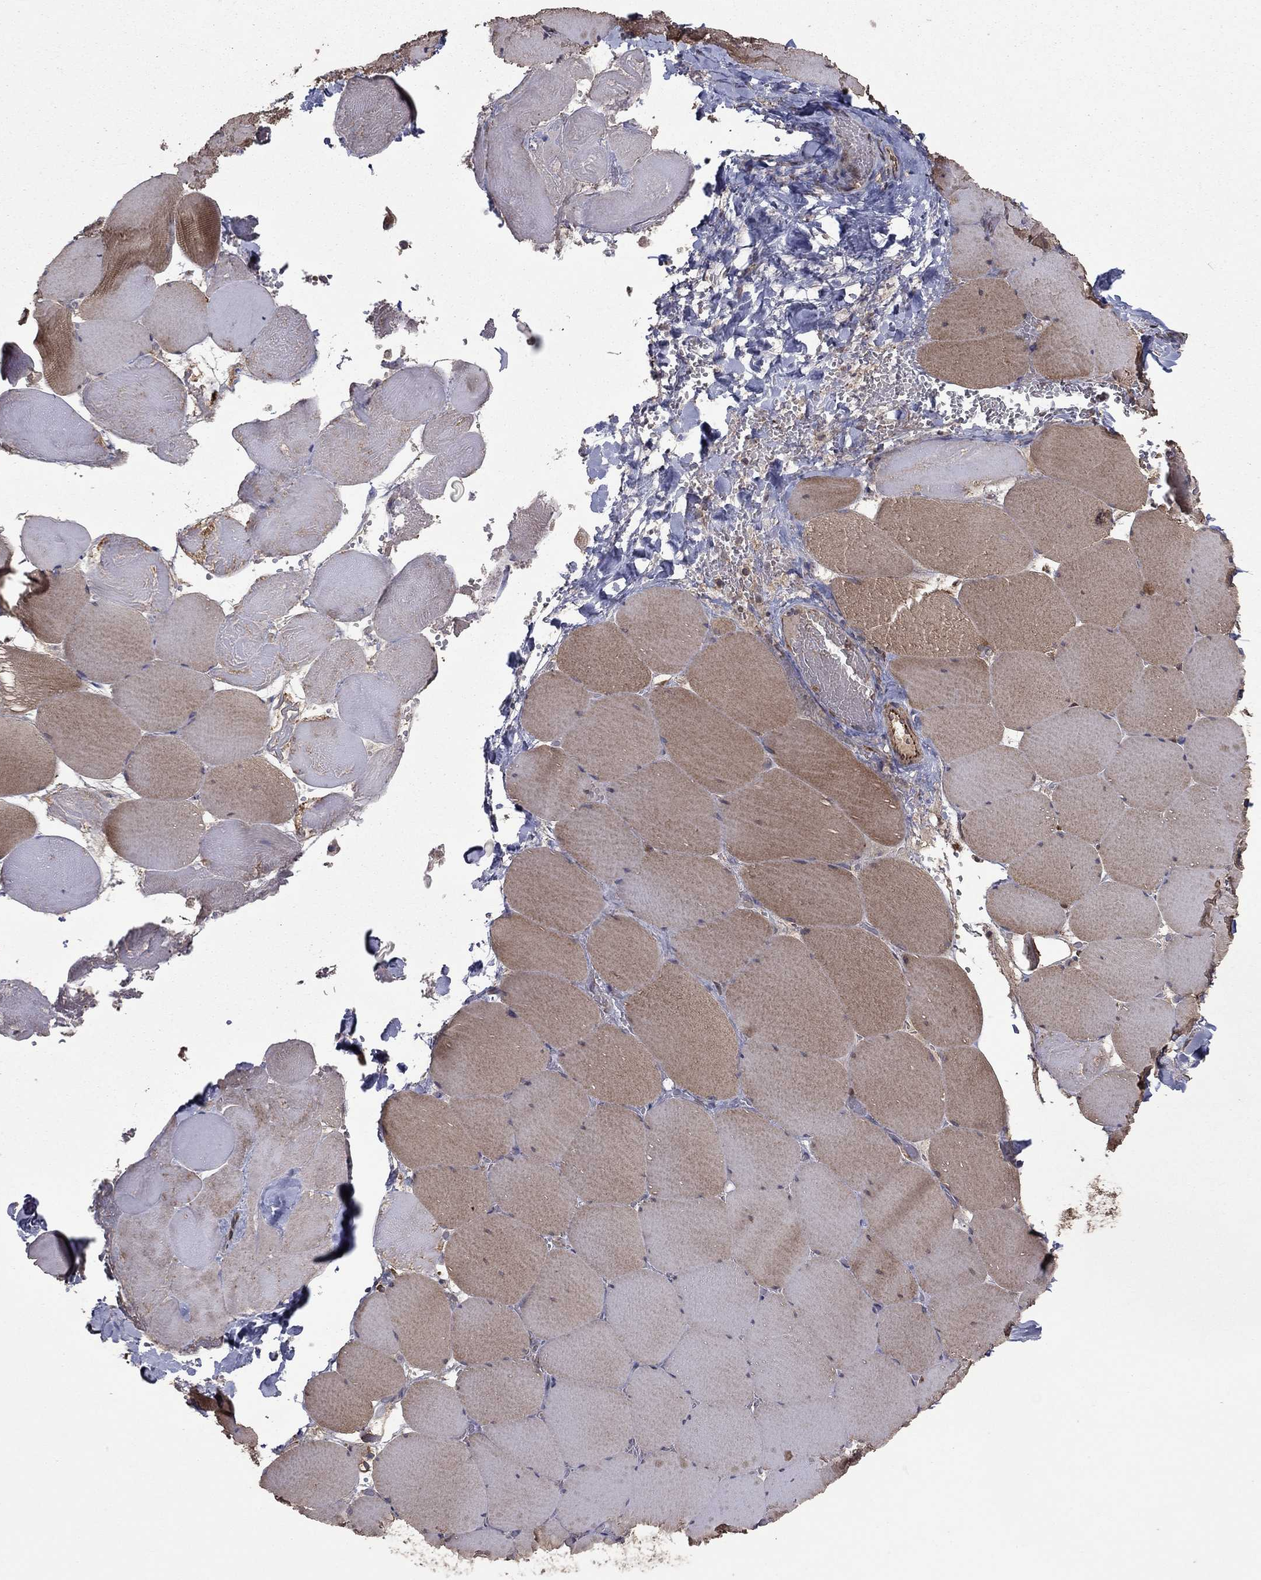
{"staining": {"intensity": "moderate", "quantity": "25%-75%", "location": "cytoplasmic/membranous"}, "tissue": "skeletal muscle", "cell_type": "Myocytes", "image_type": "normal", "snomed": [{"axis": "morphology", "description": "Normal tissue, NOS"}, {"axis": "morphology", "description": "Malignant melanoma, Metastatic site"}, {"axis": "topography", "description": "Skeletal muscle"}], "caption": "Normal skeletal muscle shows moderate cytoplasmic/membranous expression in about 25%-75% of myocytes.", "gene": "FLT4", "patient": {"sex": "male", "age": 50}}